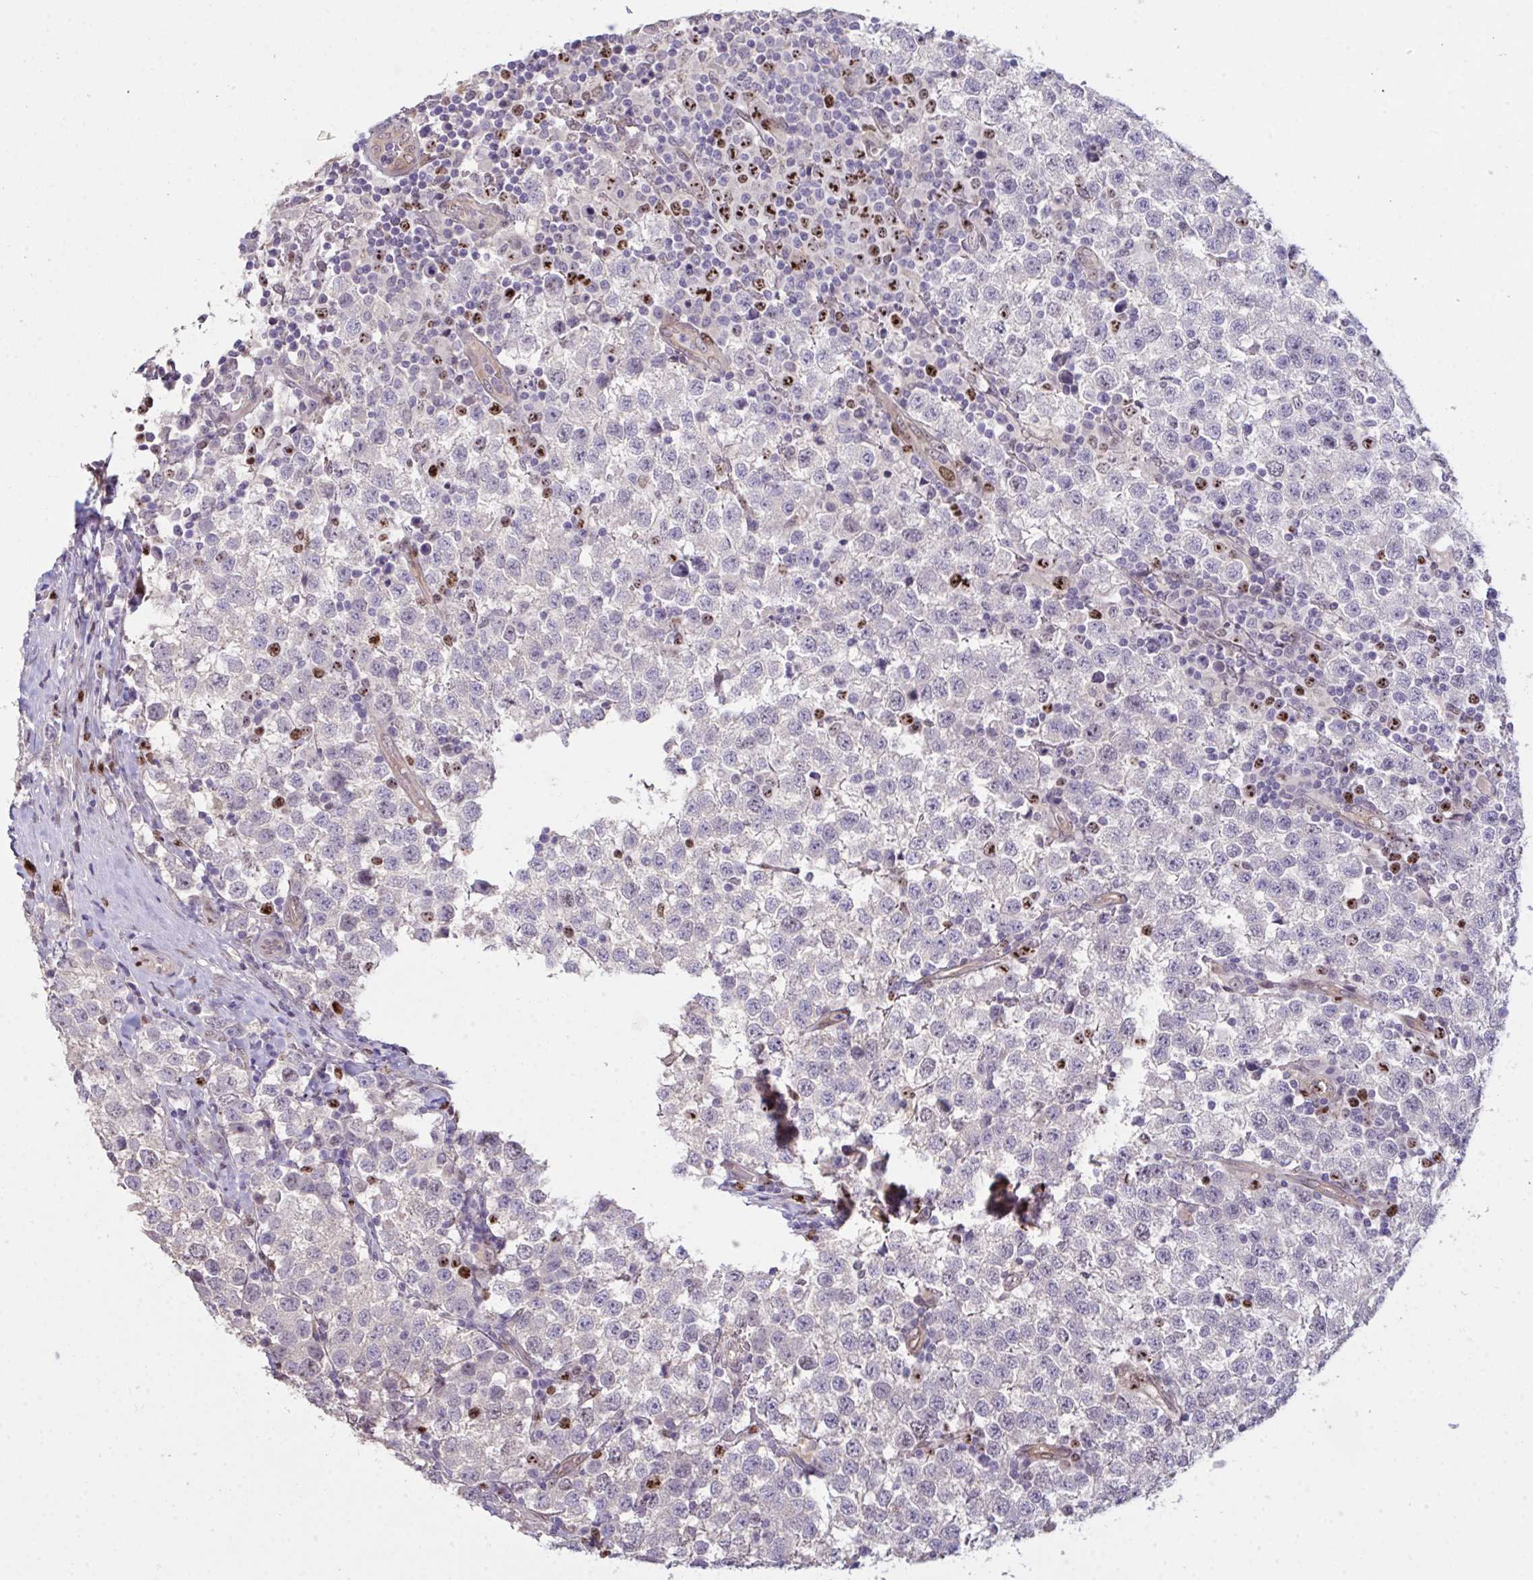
{"staining": {"intensity": "negative", "quantity": "none", "location": "none"}, "tissue": "testis cancer", "cell_type": "Tumor cells", "image_type": "cancer", "snomed": [{"axis": "morphology", "description": "Seminoma, NOS"}, {"axis": "topography", "description": "Testis"}], "caption": "This is an immunohistochemistry (IHC) image of seminoma (testis). There is no expression in tumor cells.", "gene": "SETD7", "patient": {"sex": "male", "age": 34}}